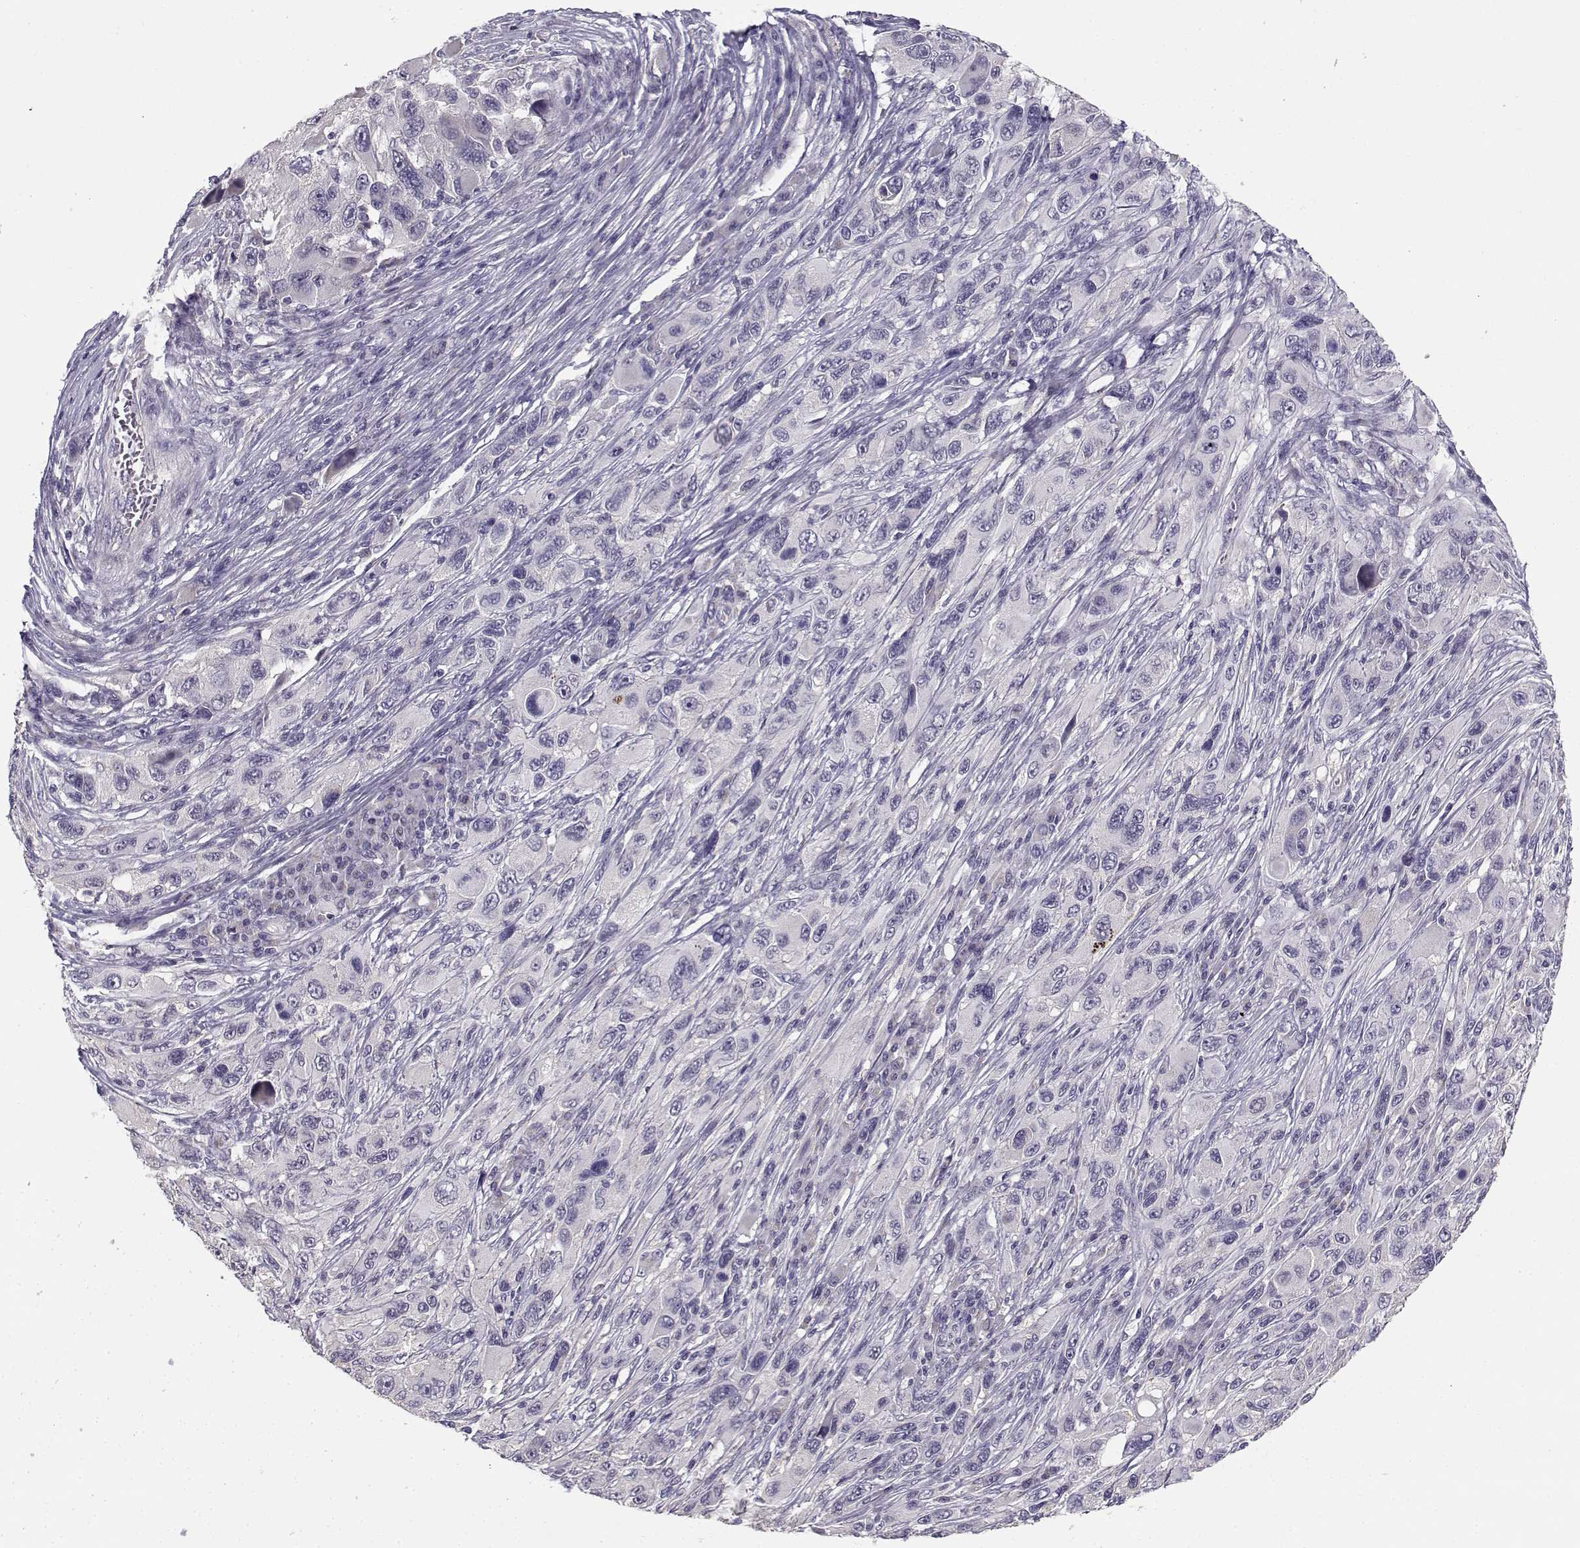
{"staining": {"intensity": "negative", "quantity": "none", "location": "none"}, "tissue": "melanoma", "cell_type": "Tumor cells", "image_type": "cancer", "snomed": [{"axis": "morphology", "description": "Malignant melanoma, NOS"}, {"axis": "topography", "description": "Skin"}], "caption": "IHC image of neoplastic tissue: malignant melanoma stained with DAB (3,3'-diaminobenzidine) displays no significant protein expression in tumor cells.", "gene": "TMEM145", "patient": {"sex": "male", "age": 53}}